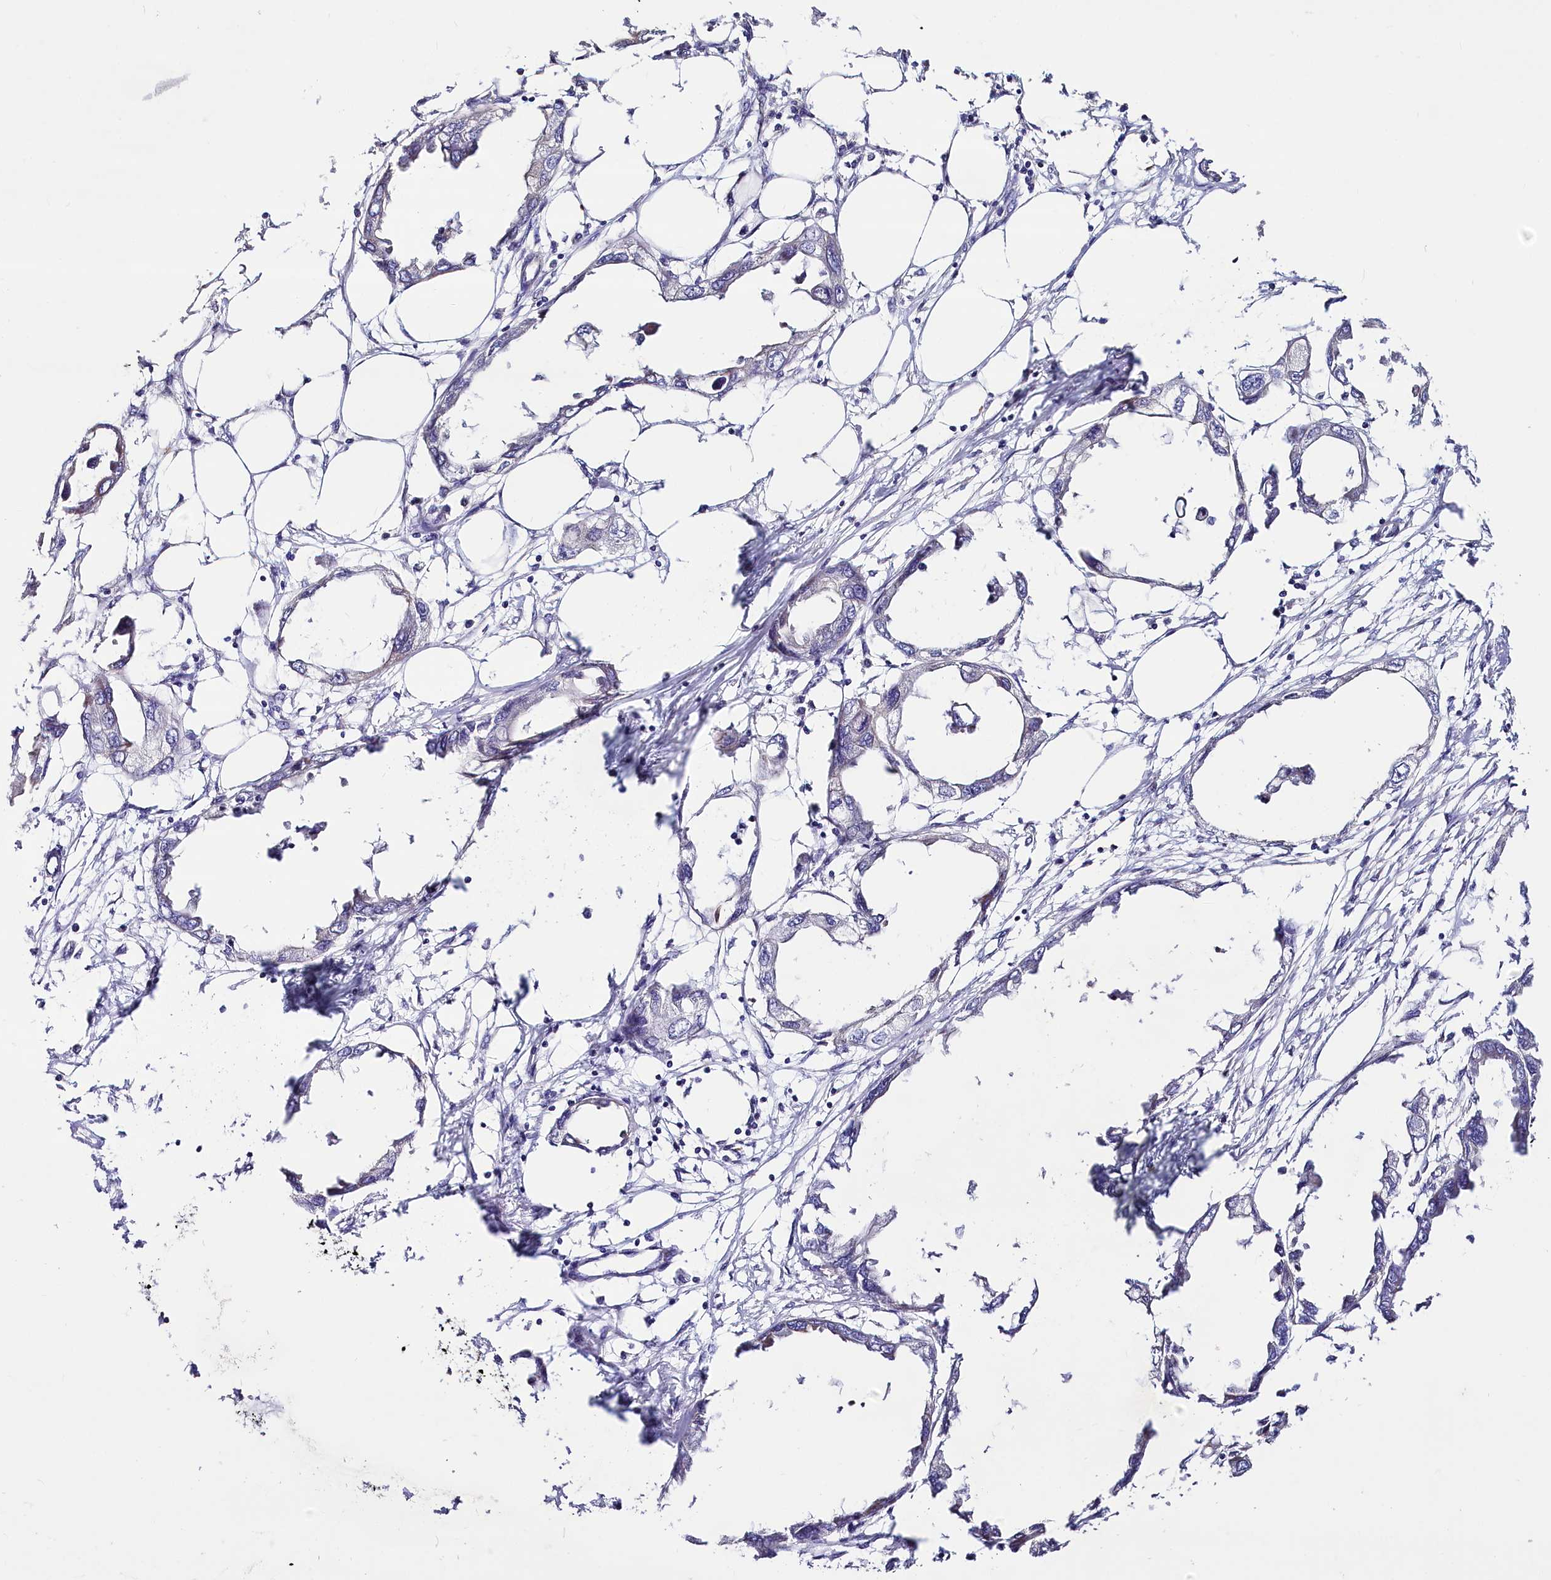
{"staining": {"intensity": "negative", "quantity": "none", "location": "none"}, "tissue": "endometrial cancer", "cell_type": "Tumor cells", "image_type": "cancer", "snomed": [{"axis": "morphology", "description": "Adenocarcinoma, NOS"}, {"axis": "morphology", "description": "Adenocarcinoma, metastatic, NOS"}, {"axis": "topography", "description": "Adipose tissue"}, {"axis": "topography", "description": "Endometrium"}], "caption": "This histopathology image is of endometrial cancer (adenocarcinoma) stained with immunohistochemistry (IHC) to label a protein in brown with the nuclei are counter-stained blue. There is no staining in tumor cells.", "gene": "WNT8A", "patient": {"sex": "female", "age": 67}}